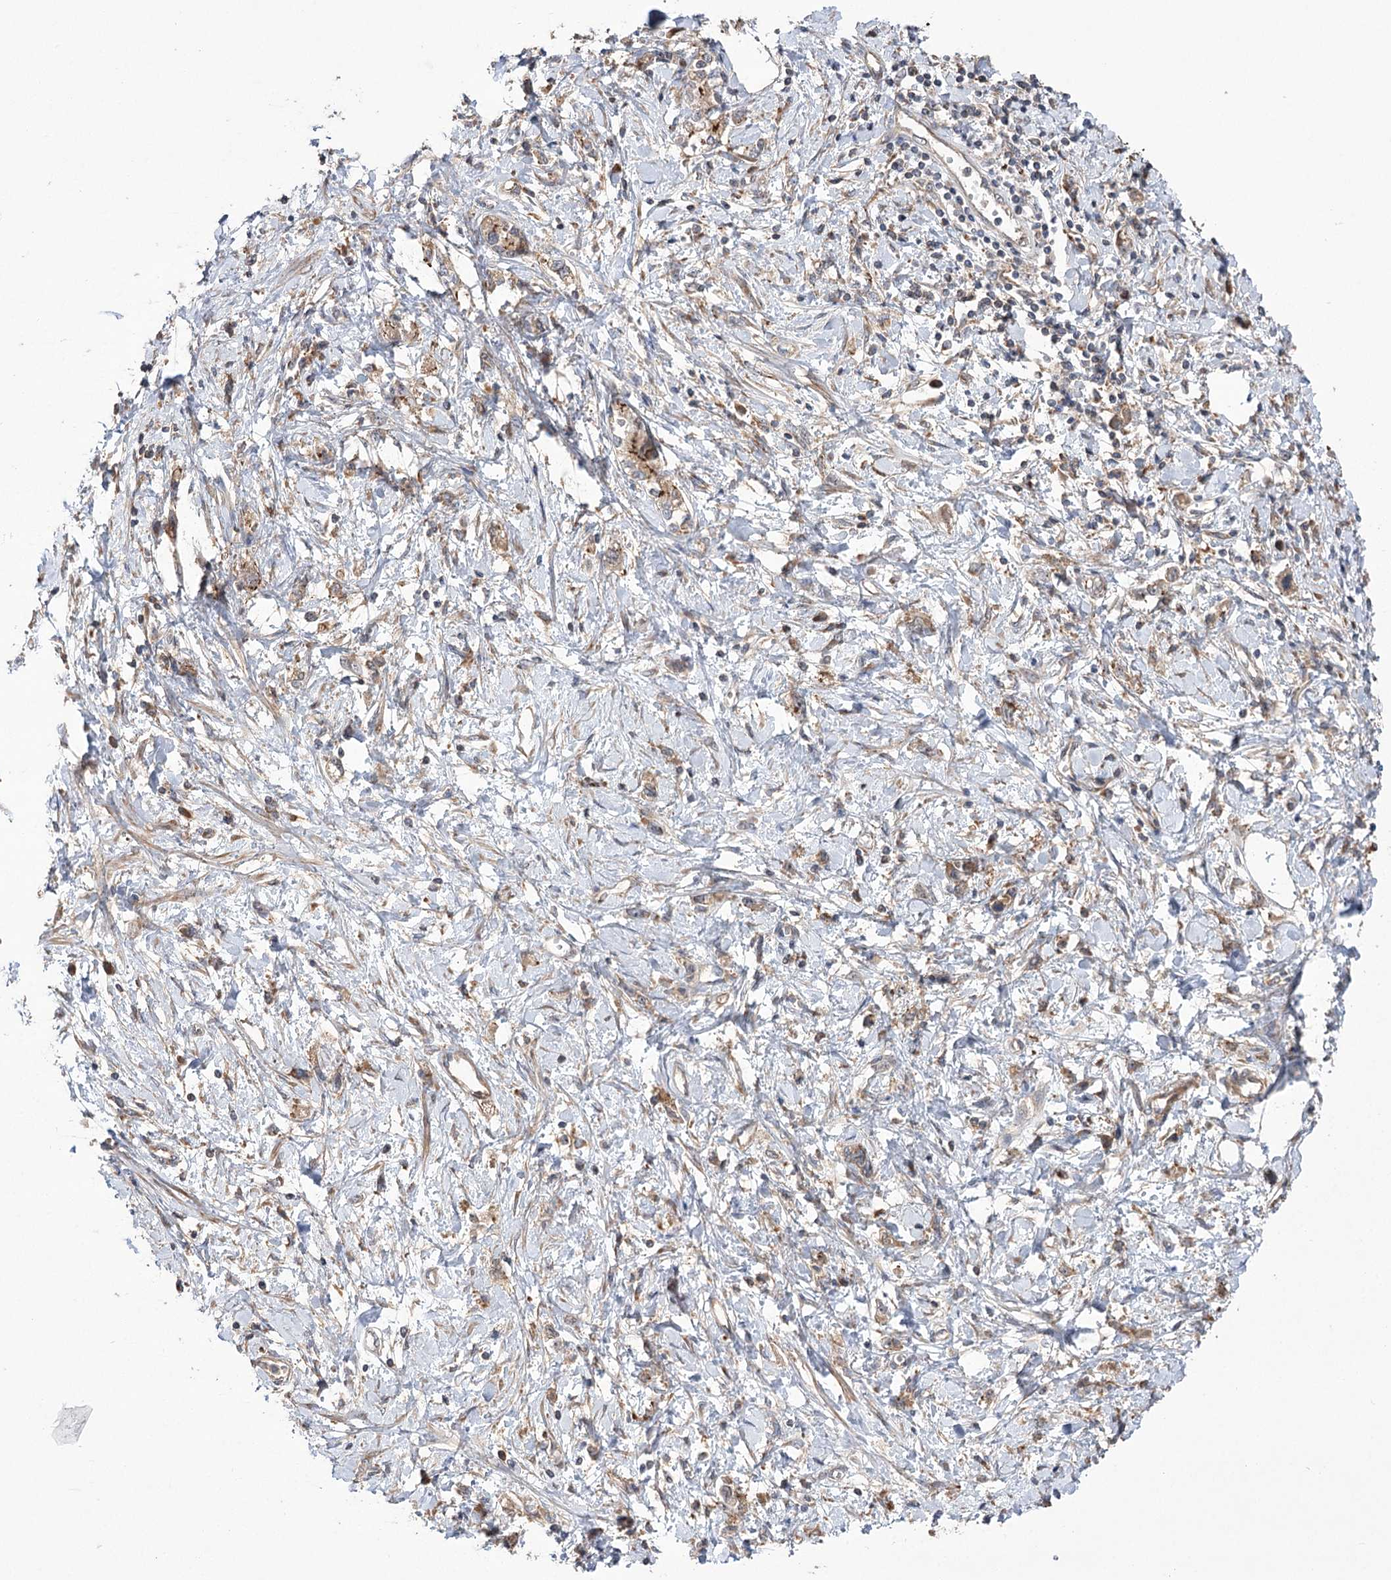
{"staining": {"intensity": "weak", "quantity": ">75%", "location": "cytoplasmic/membranous"}, "tissue": "stomach cancer", "cell_type": "Tumor cells", "image_type": "cancer", "snomed": [{"axis": "morphology", "description": "Adenocarcinoma, NOS"}, {"axis": "topography", "description": "Stomach"}], "caption": "Immunohistochemistry micrograph of stomach adenocarcinoma stained for a protein (brown), which shows low levels of weak cytoplasmic/membranous positivity in approximately >75% of tumor cells.", "gene": "VPS37B", "patient": {"sex": "female", "age": 76}}